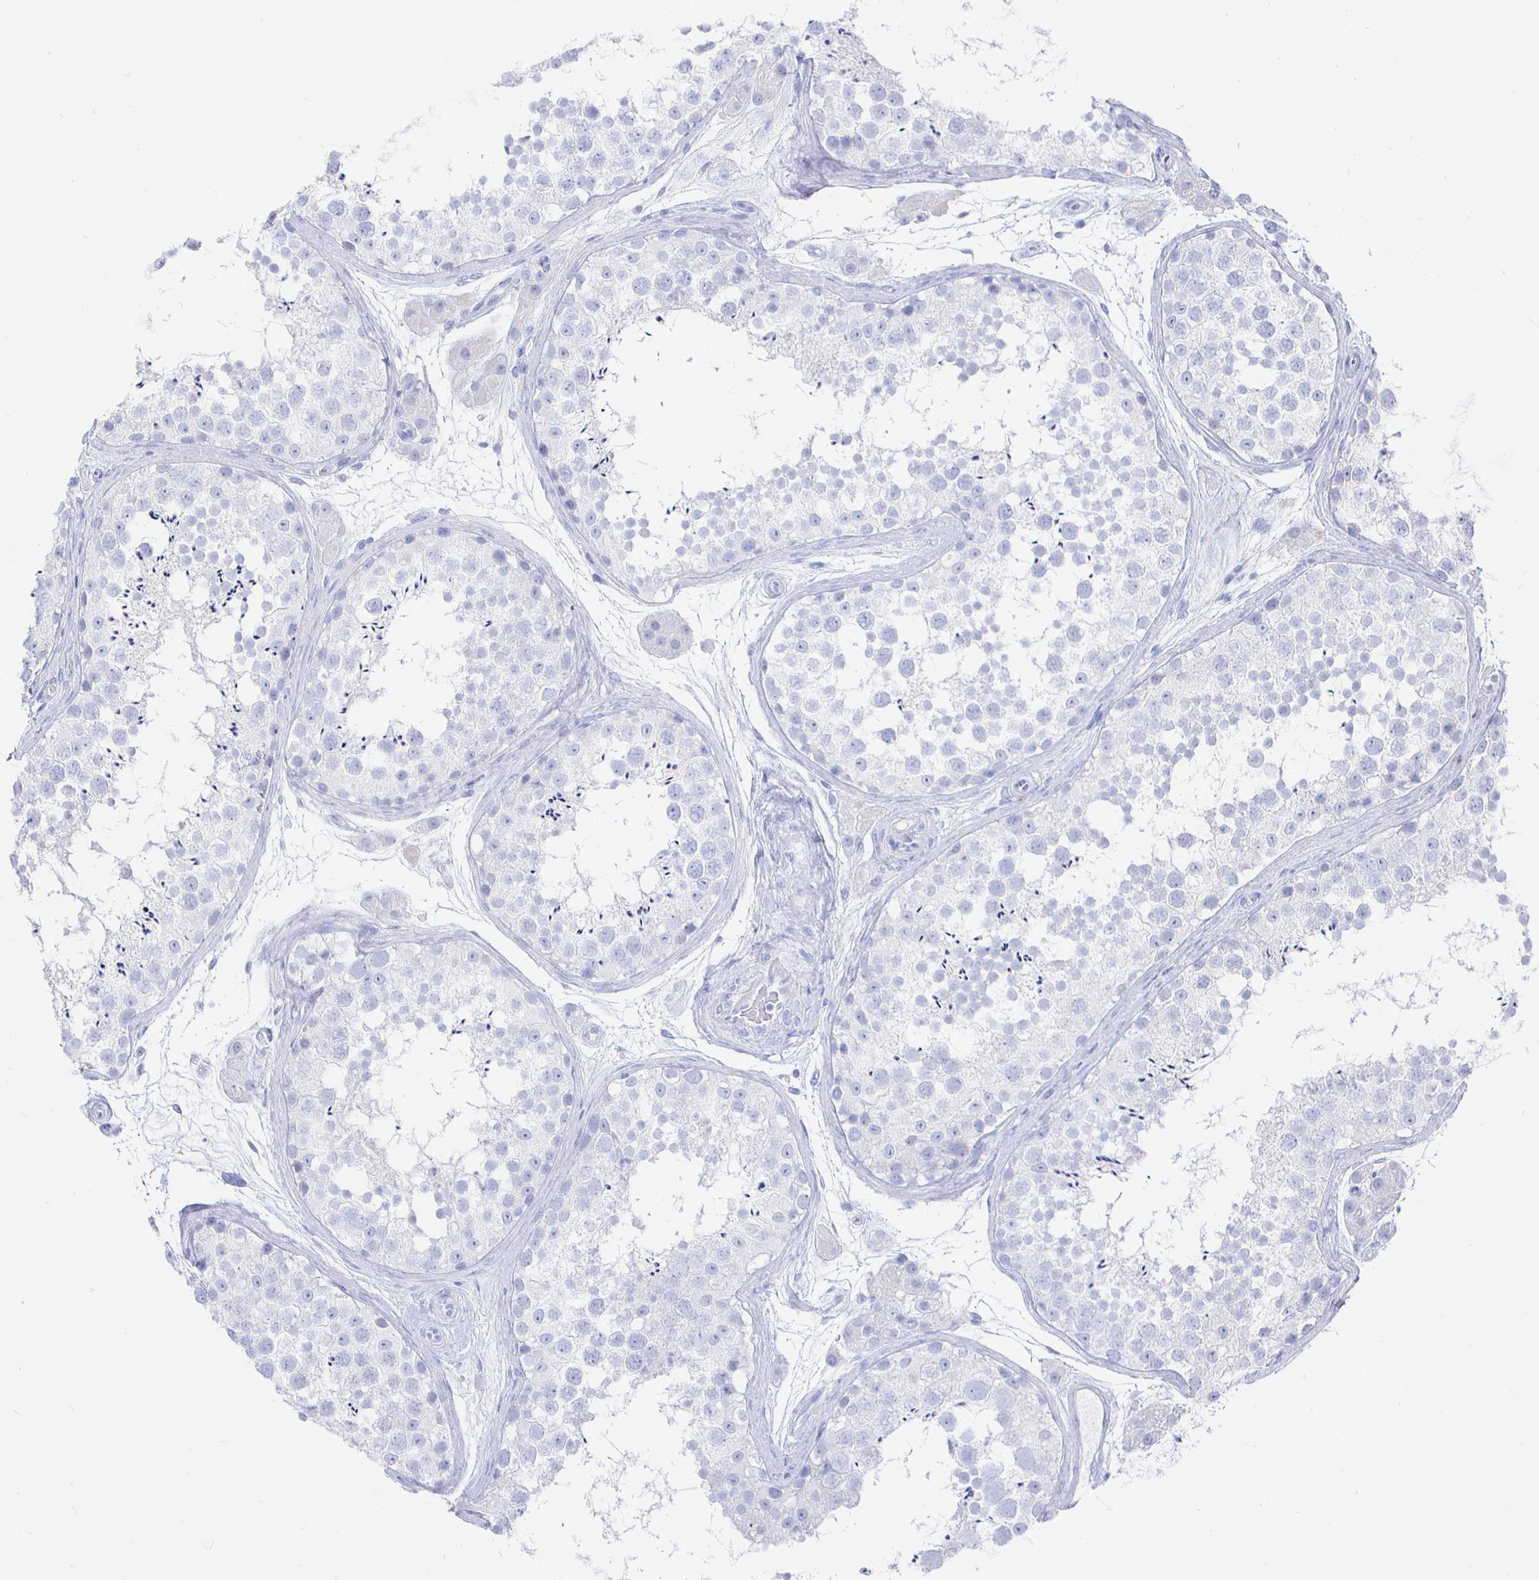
{"staining": {"intensity": "negative", "quantity": "none", "location": "none"}, "tissue": "testis", "cell_type": "Cells in seminiferous ducts", "image_type": "normal", "snomed": [{"axis": "morphology", "description": "Normal tissue, NOS"}, {"axis": "topography", "description": "Testis"}], "caption": "Protein analysis of benign testis demonstrates no significant staining in cells in seminiferous ducts. (Brightfield microscopy of DAB immunohistochemistry at high magnification).", "gene": "CLCA1", "patient": {"sex": "male", "age": 41}}